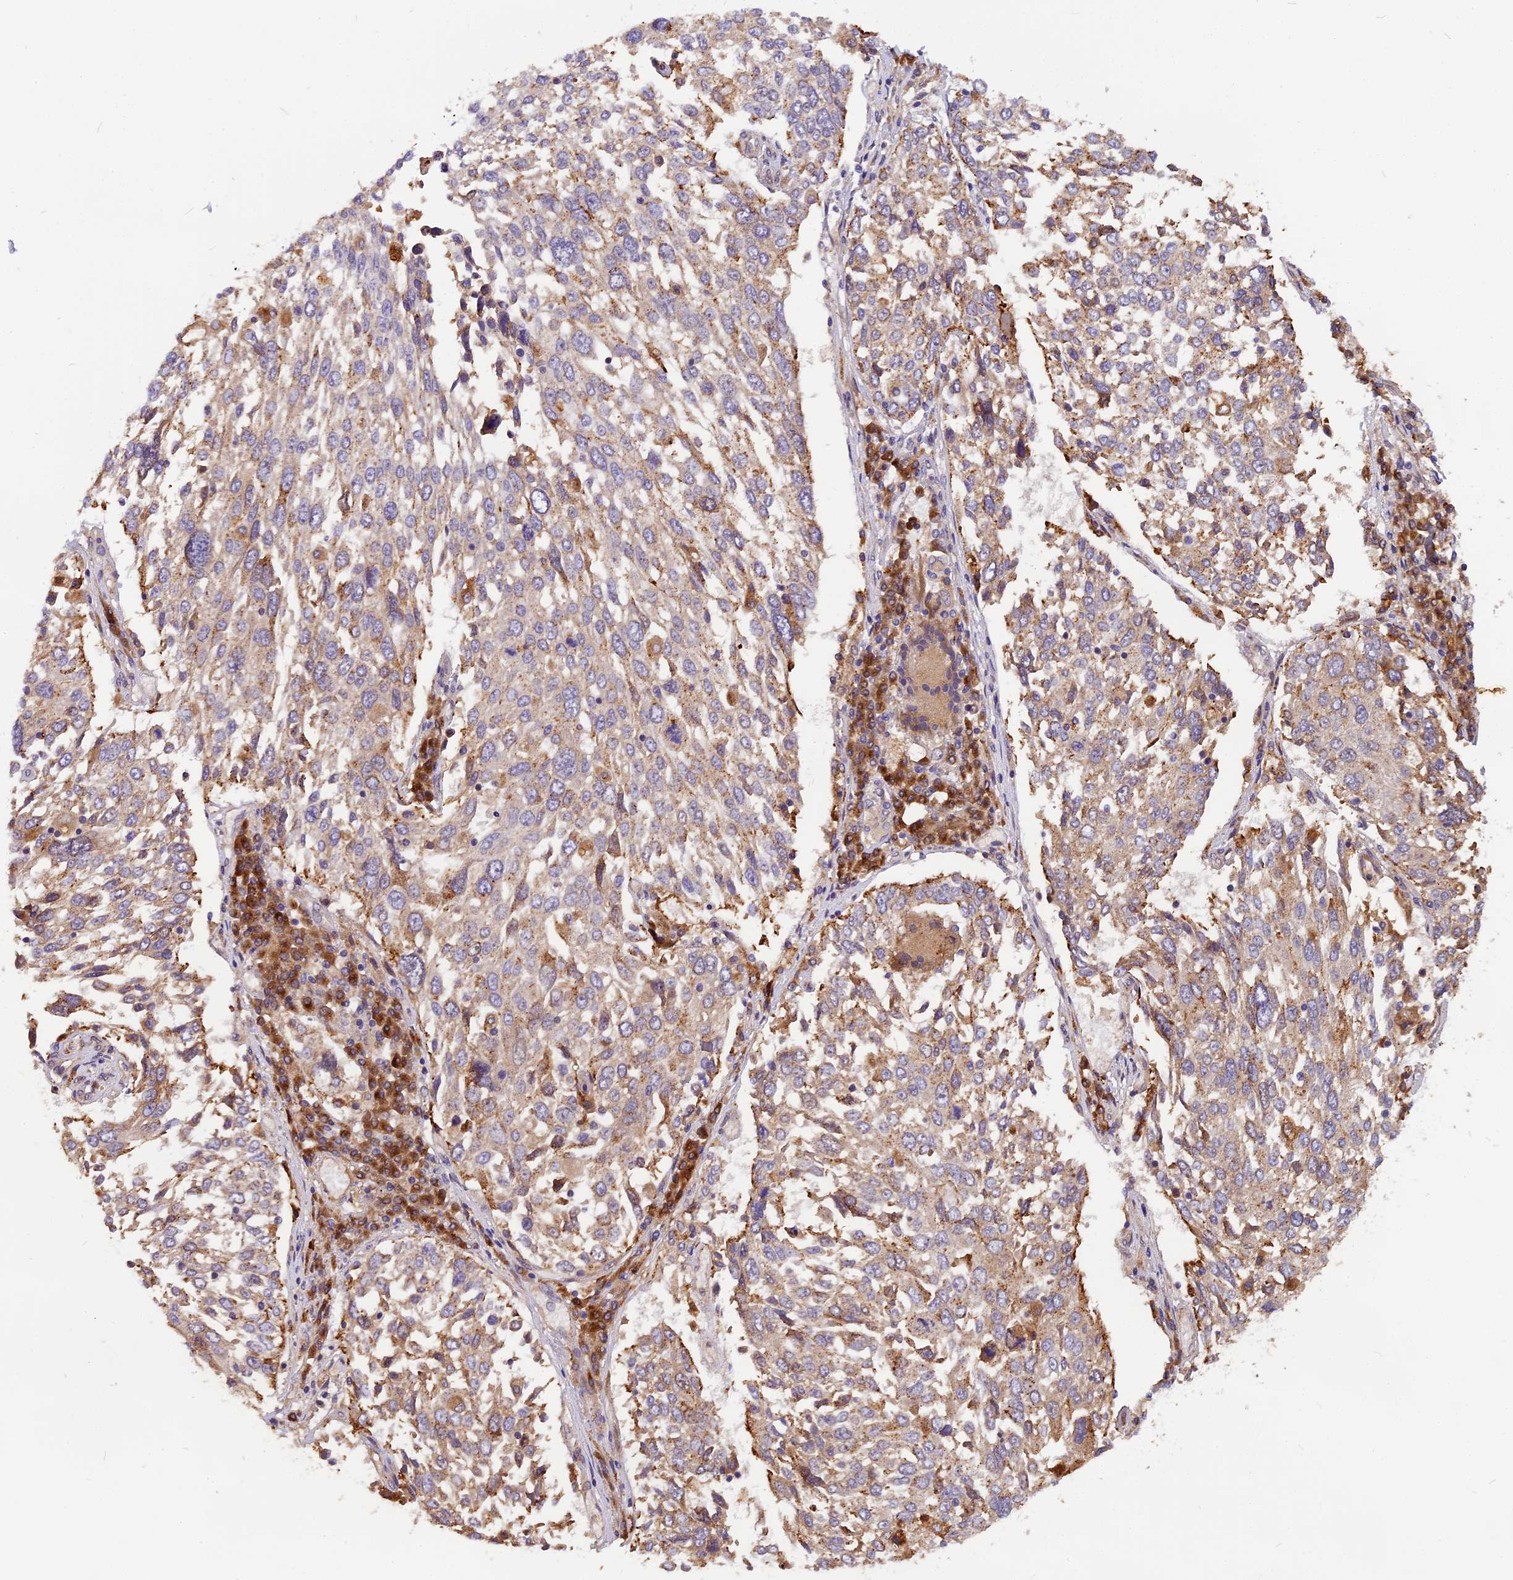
{"staining": {"intensity": "moderate", "quantity": ">75%", "location": "cytoplasmic/membranous"}, "tissue": "lung cancer", "cell_type": "Tumor cells", "image_type": "cancer", "snomed": [{"axis": "morphology", "description": "Squamous cell carcinoma, NOS"}, {"axis": "topography", "description": "Lung"}], "caption": "Lung cancer (squamous cell carcinoma) stained with a protein marker shows moderate staining in tumor cells.", "gene": "COPE", "patient": {"sex": "male", "age": 65}}